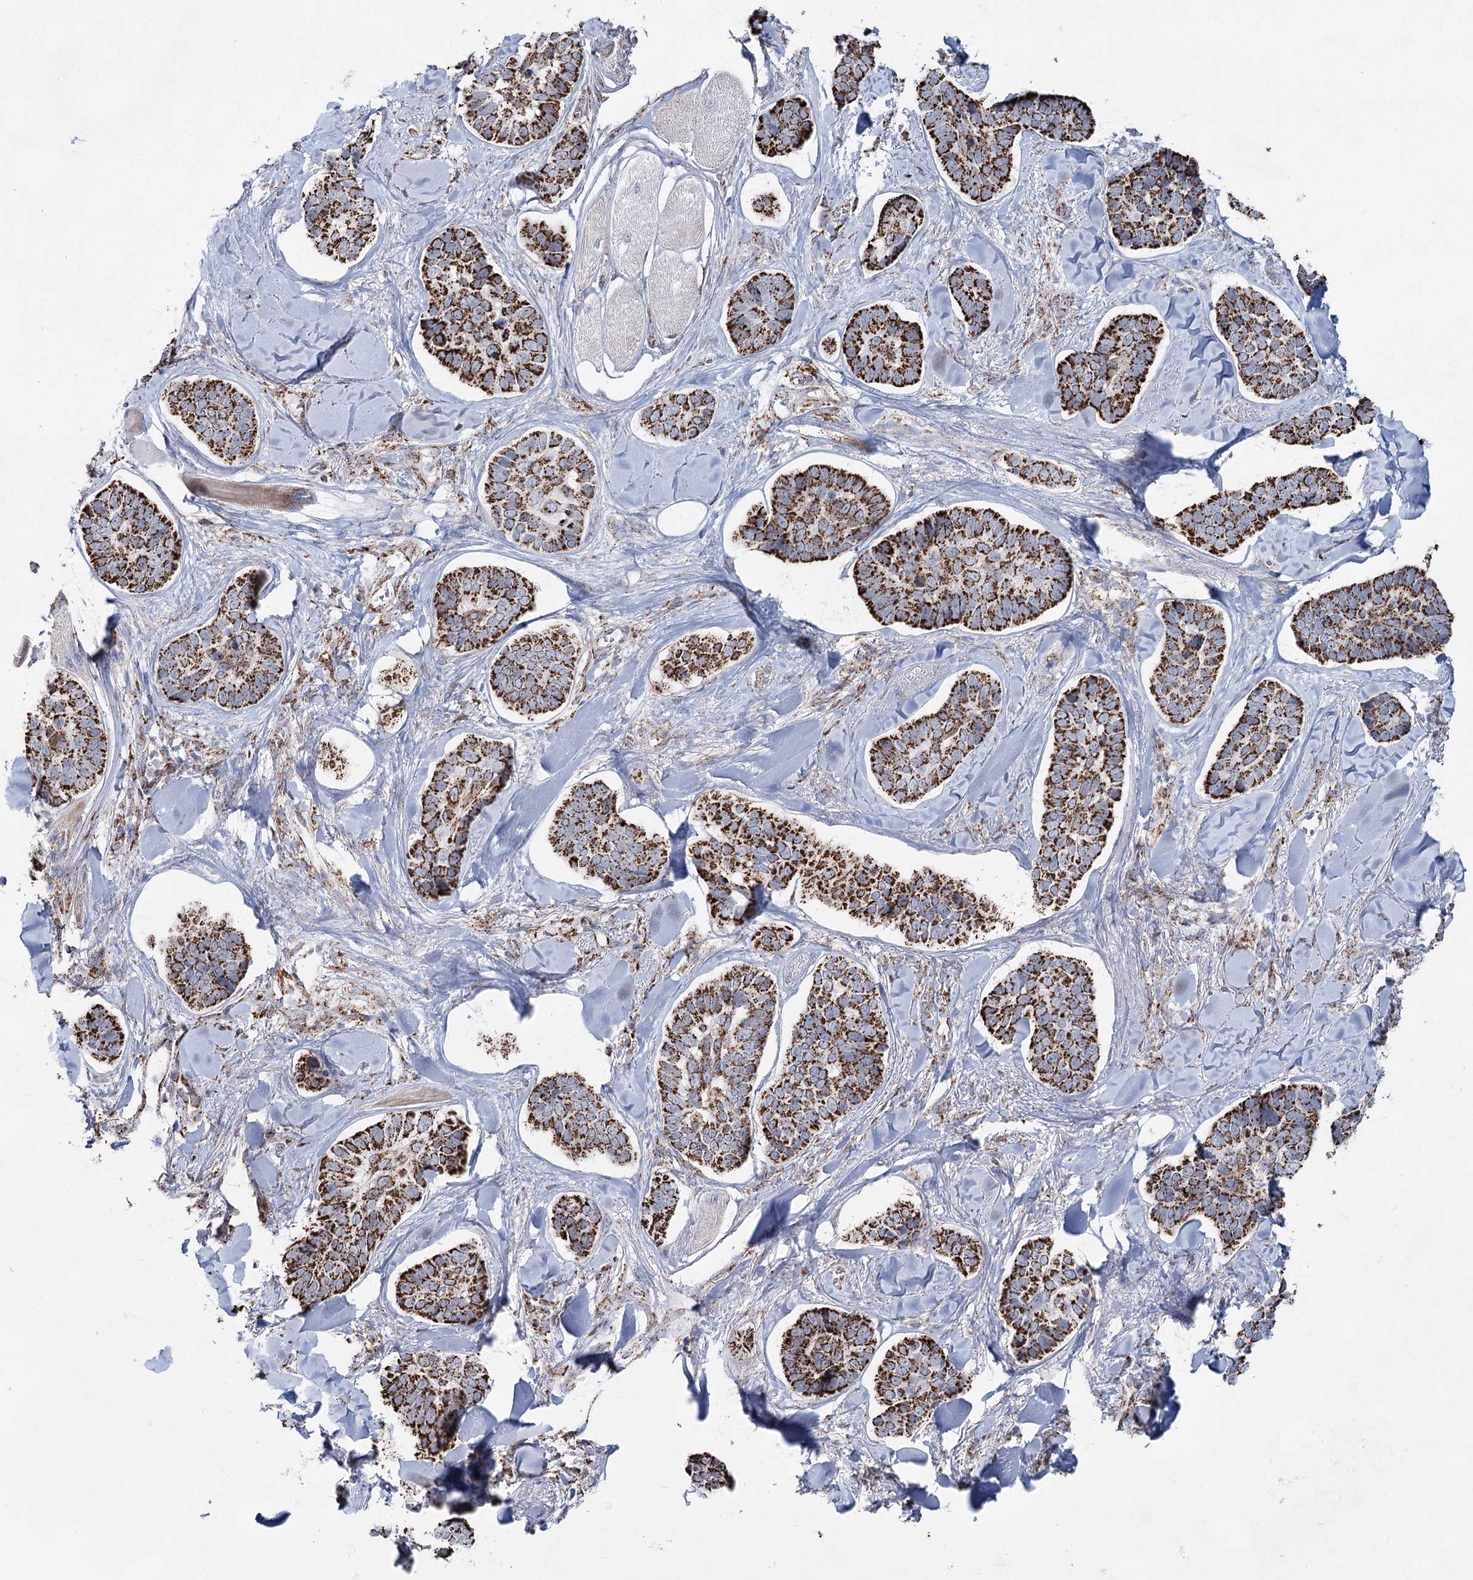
{"staining": {"intensity": "strong", "quantity": ">75%", "location": "cytoplasmic/membranous"}, "tissue": "skin cancer", "cell_type": "Tumor cells", "image_type": "cancer", "snomed": [{"axis": "morphology", "description": "Basal cell carcinoma"}, {"axis": "topography", "description": "Skin"}], "caption": "IHC histopathology image of human skin cancer (basal cell carcinoma) stained for a protein (brown), which displays high levels of strong cytoplasmic/membranous positivity in about >75% of tumor cells.", "gene": "CWF19L1", "patient": {"sex": "male", "age": 62}}